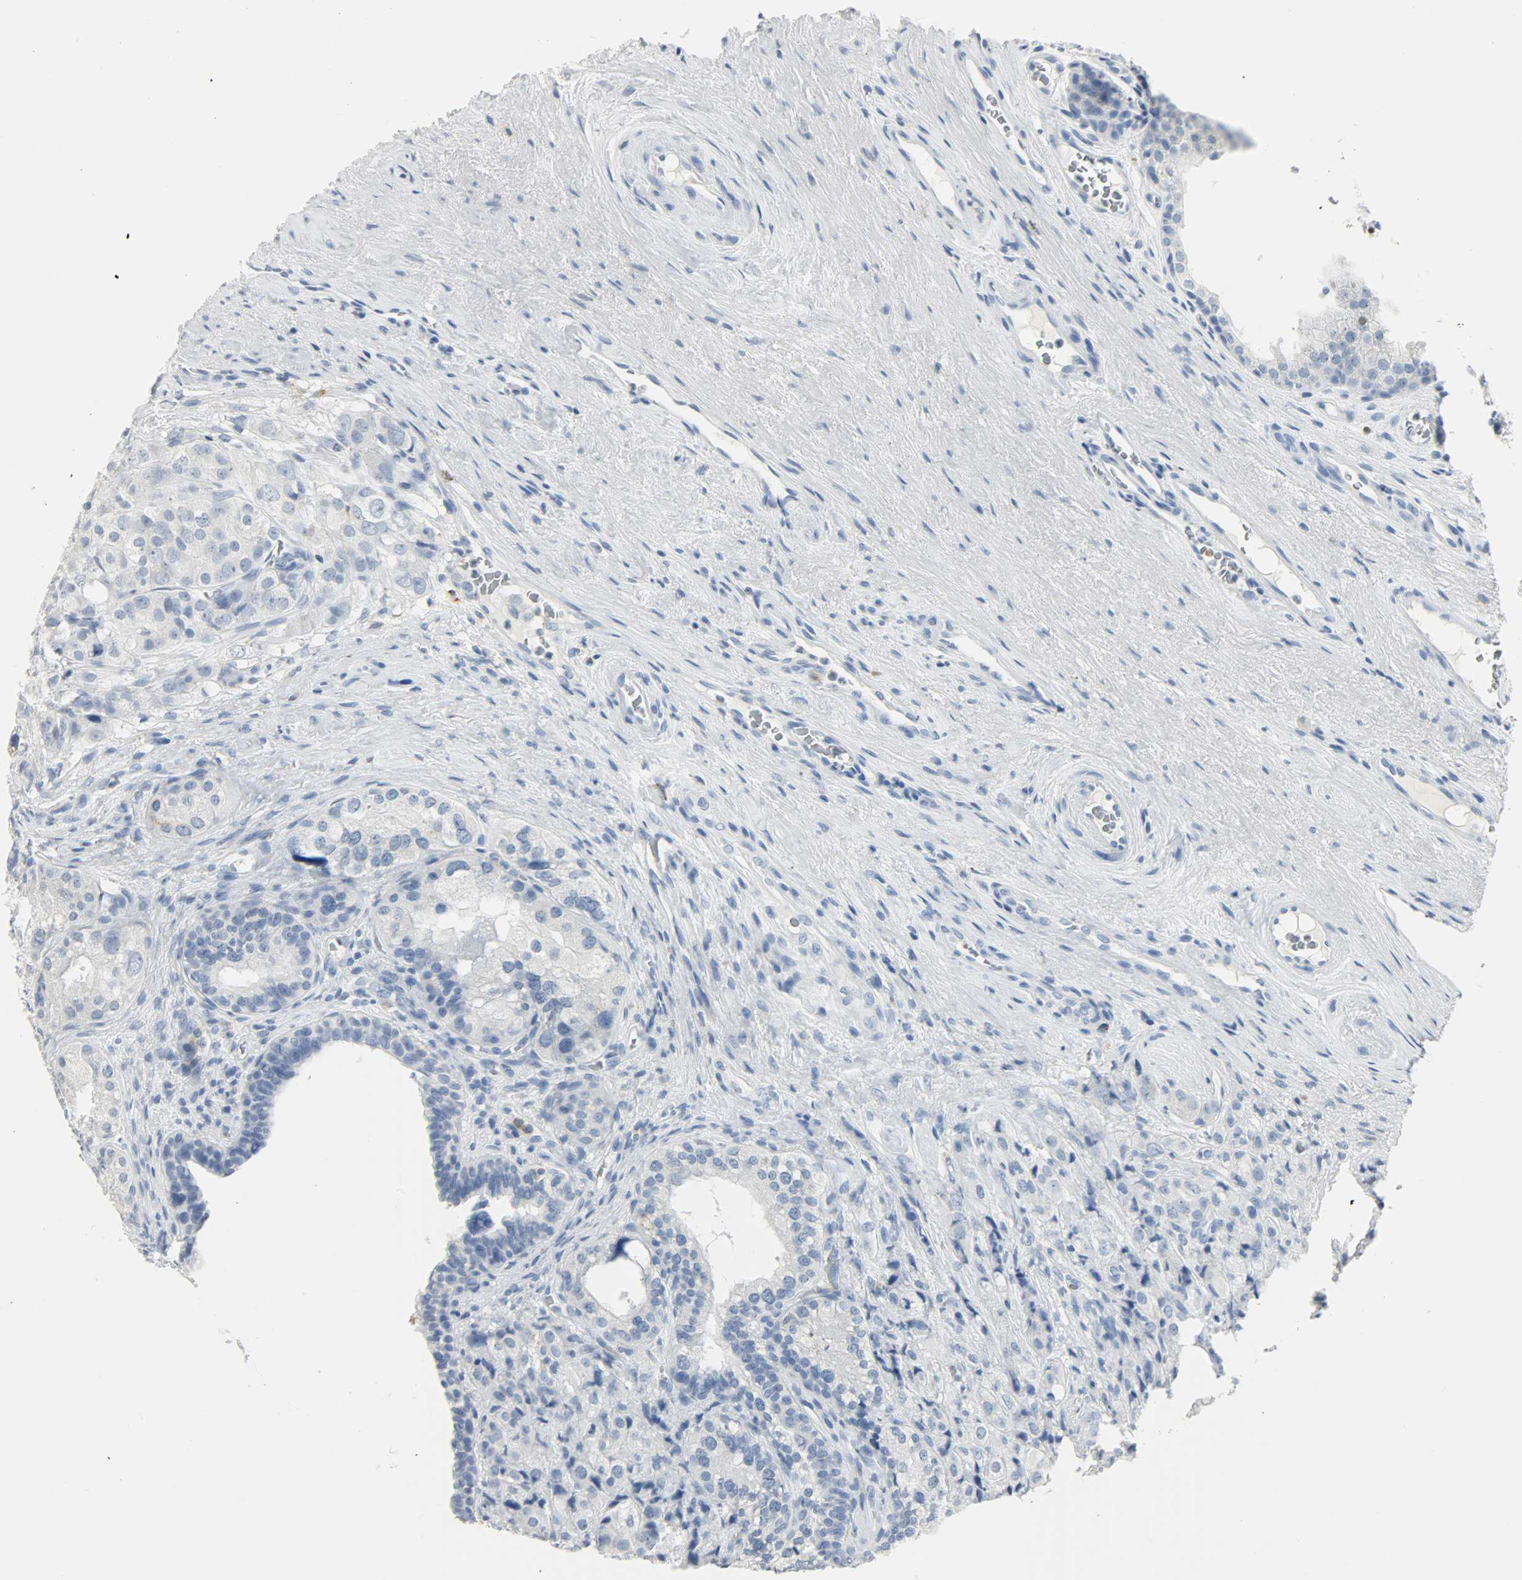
{"staining": {"intensity": "negative", "quantity": "none", "location": "none"}, "tissue": "prostate cancer", "cell_type": "Tumor cells", "image_type": "cancer", "snomed": [{"axis": "morphology", "description": "Adenocarcinoma, High grade"}, {"axis": "topography", "description": "Prostate"}], "caption": "High magnification brightfield microscopy of prostate cancer (adenocarcinoma (high-grade)) stained with DAB (brown) and counterstained with hematoxylin (blue): tumor cells show no significant positivity. (Stains: DAB immunohistochemistry with hematoxylin counter stain, Microscopy: brightfield microscopy at high magnification).", "gene": "PTPN6", "patient": {"sex": "male", "age": 68}}